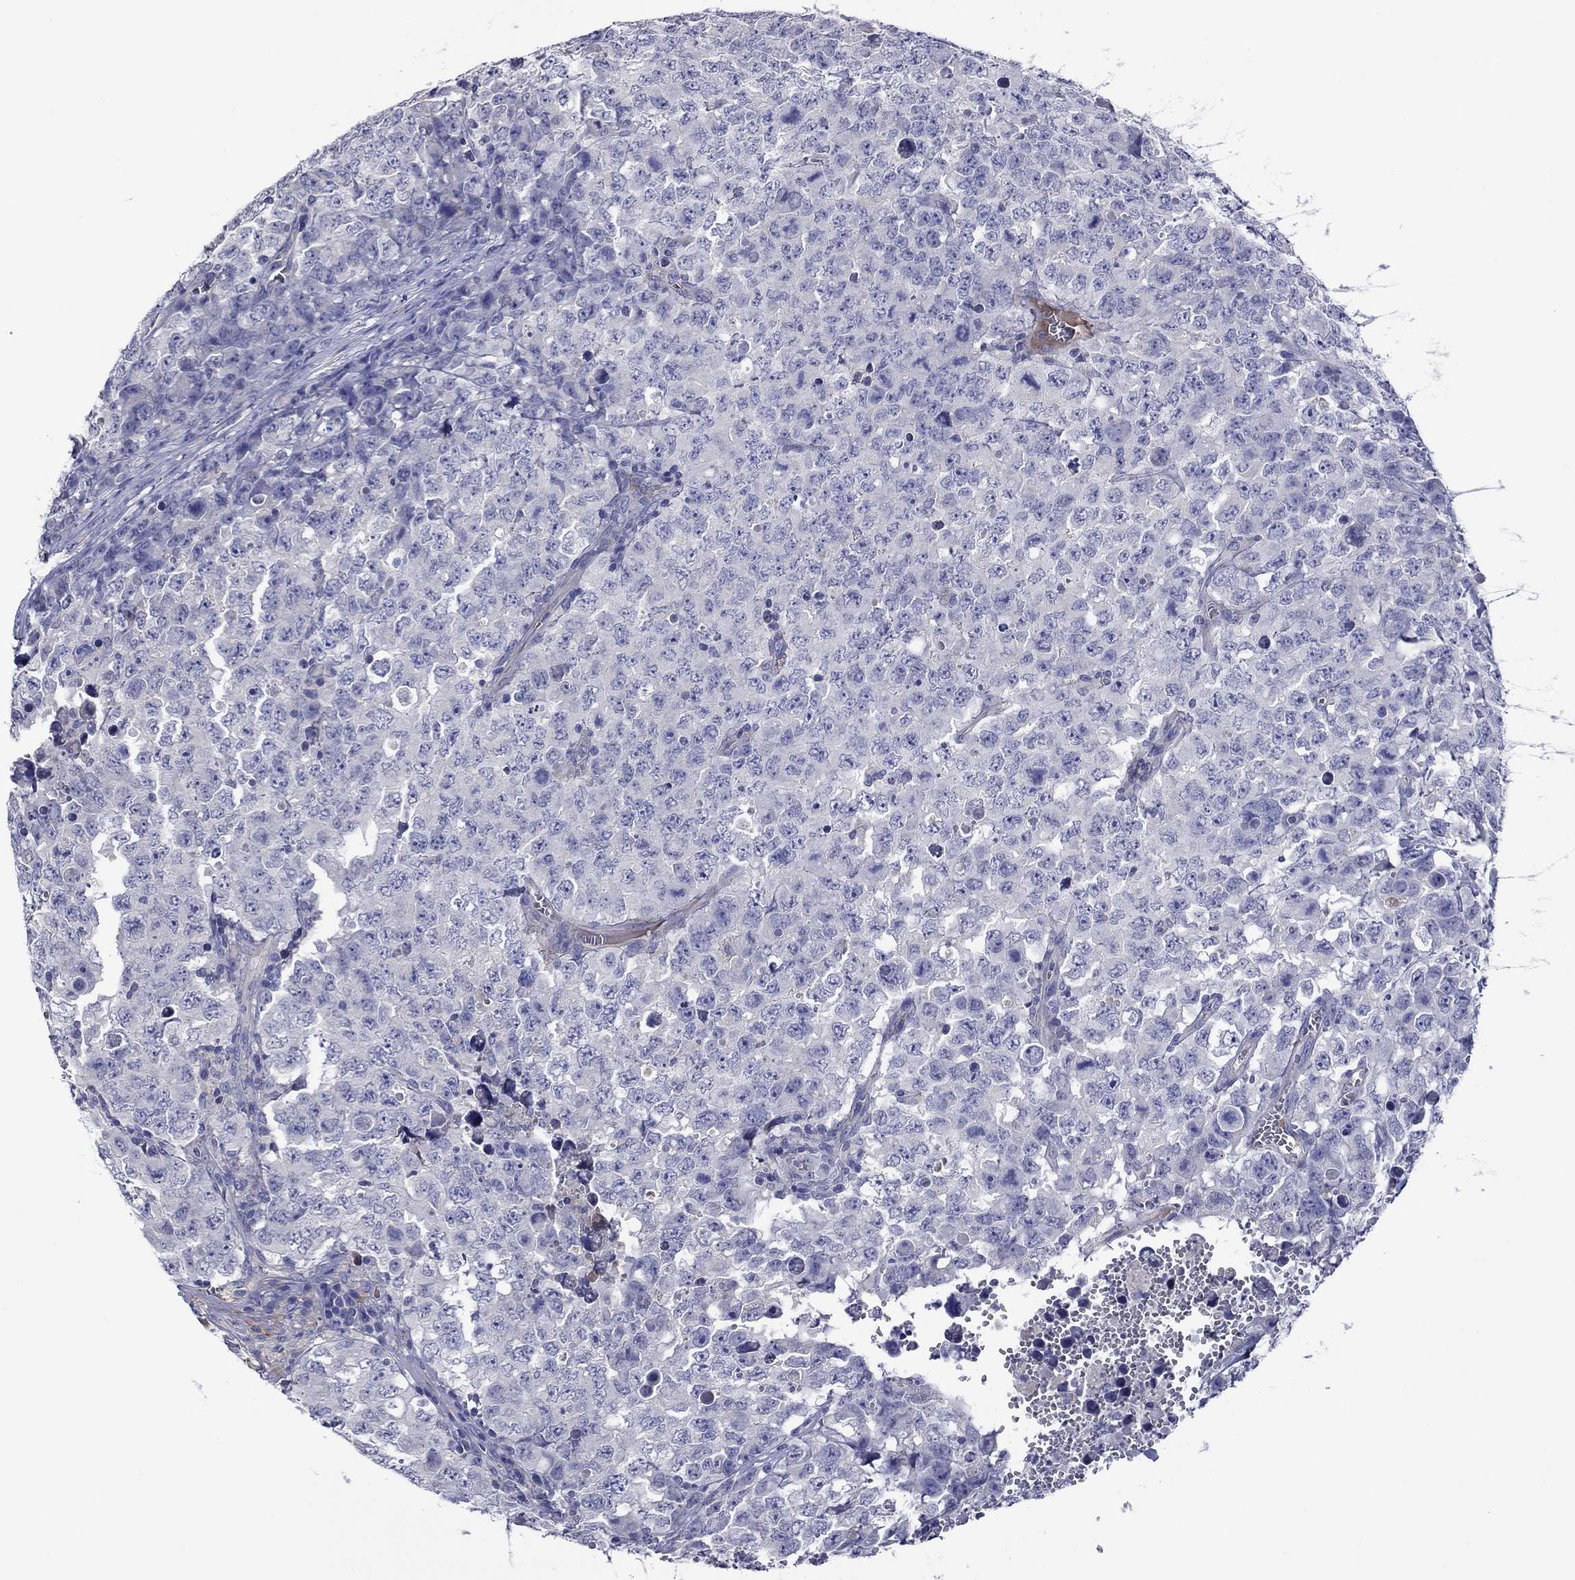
{"staining": {"intensity": "negative", "quantity": "none", "location": "none"}, "tissue": "testis cancer", "cell_type": "Tumor cells", "image_type": "cancer", "snomed": [{"axis": "morphology", "description": "Carcinoma, Embryonal, NOS"}, {"axis": "topography", "description": "Testis"}], "caption": "Tumor cells show no significant protein staining in testis cancer.", "gene": "CNDP1", "patient": {"sex": "male", "age": 23}}